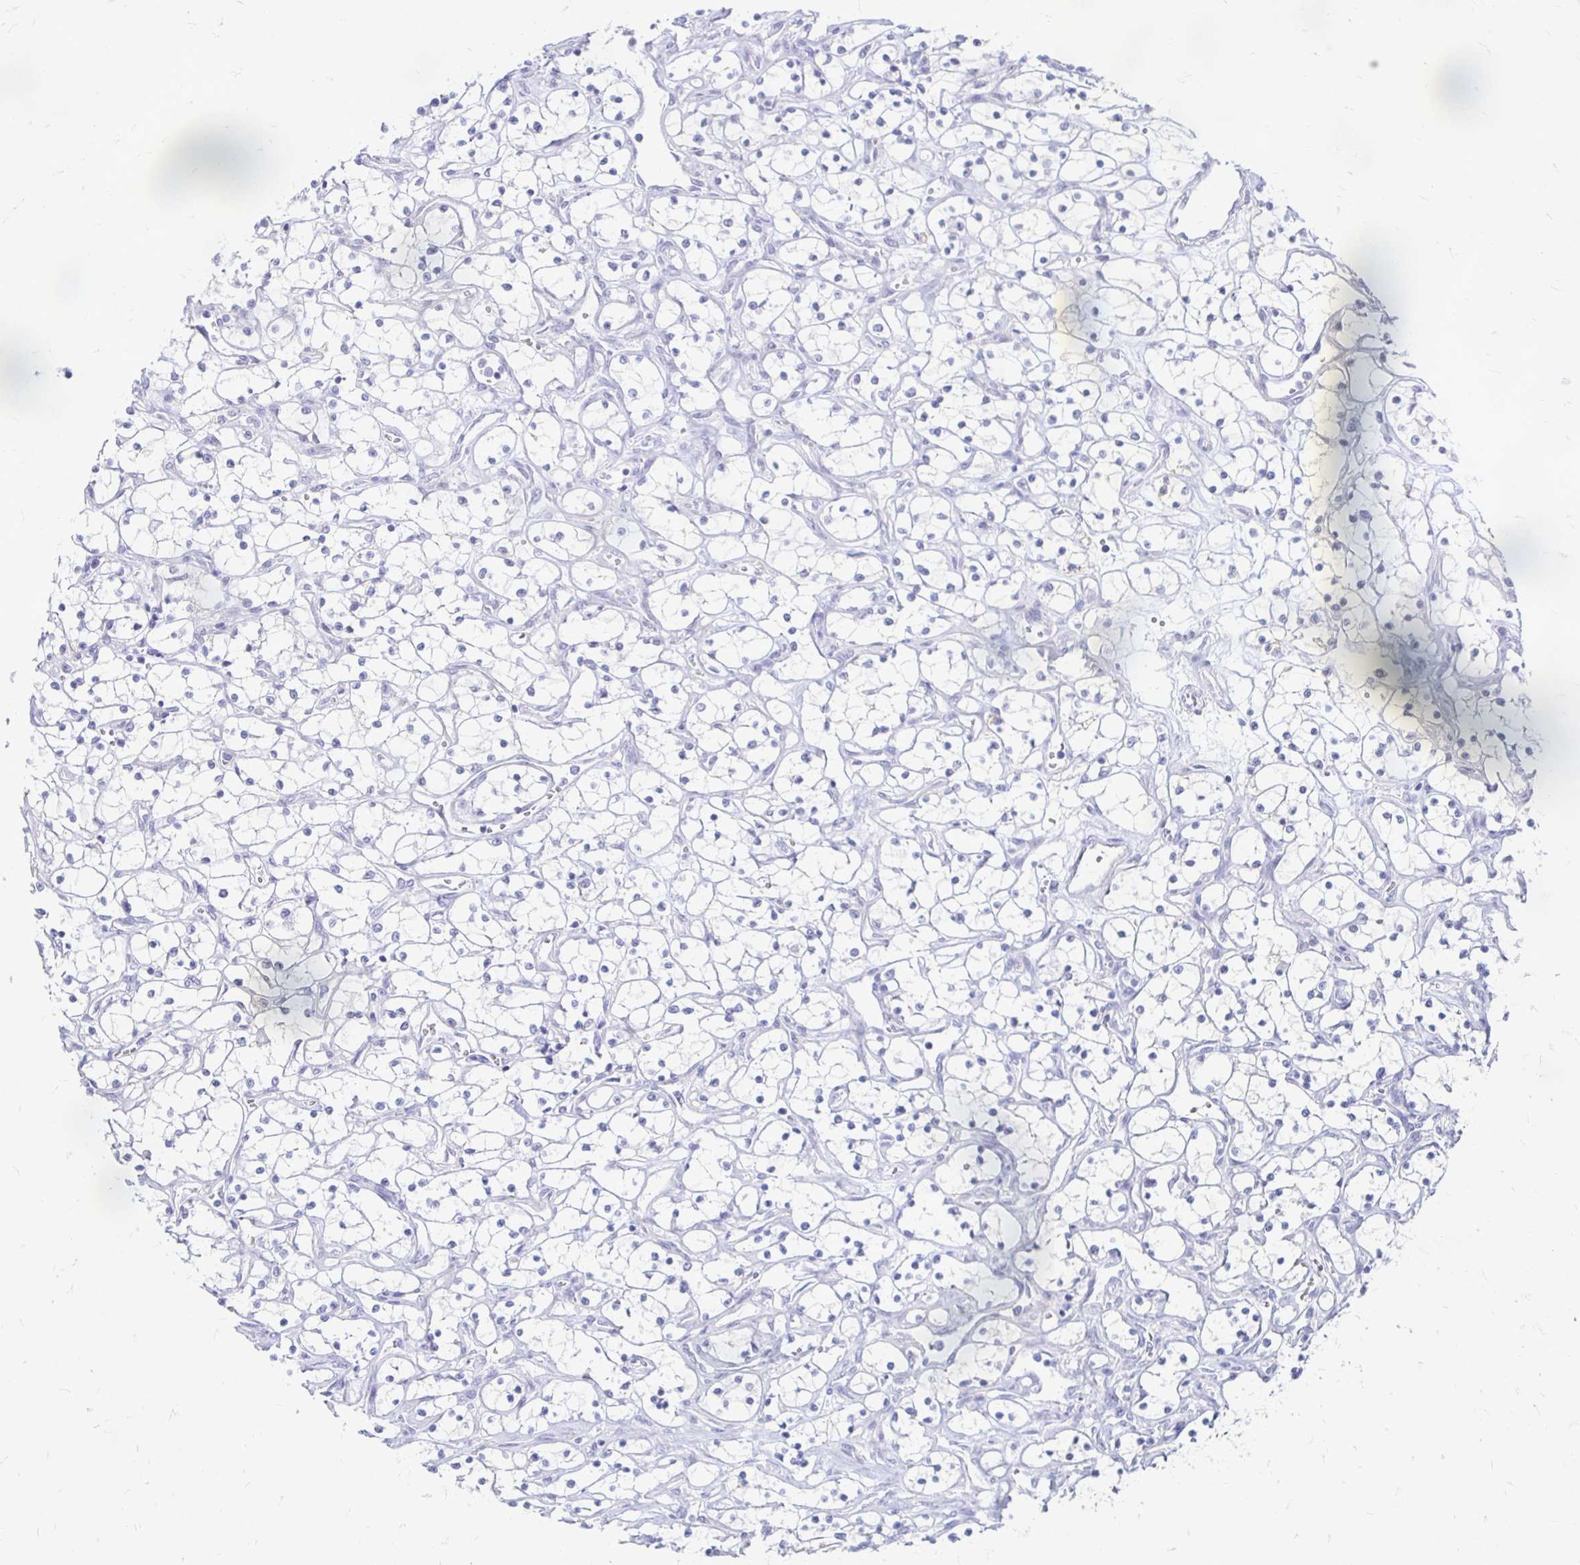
{"staining": {"intensity": "negative", "quantity": "none", "location": "none"}, "tissue": "renal cancer", "cell_type": "Tumor cells", "image_type": "cancer", "snomed": [{"axis": "morphology", "description": "Adenocarcinoma, NOS"}, {"axis": "topography", "description": "Kidney"}], "caption": "IHC image of human renal cancer stained for a protein (brown), which demonstrates no staining in tumor cells.", "gene": "PEG10", "patient": {"sex": "female", "age": 69}}